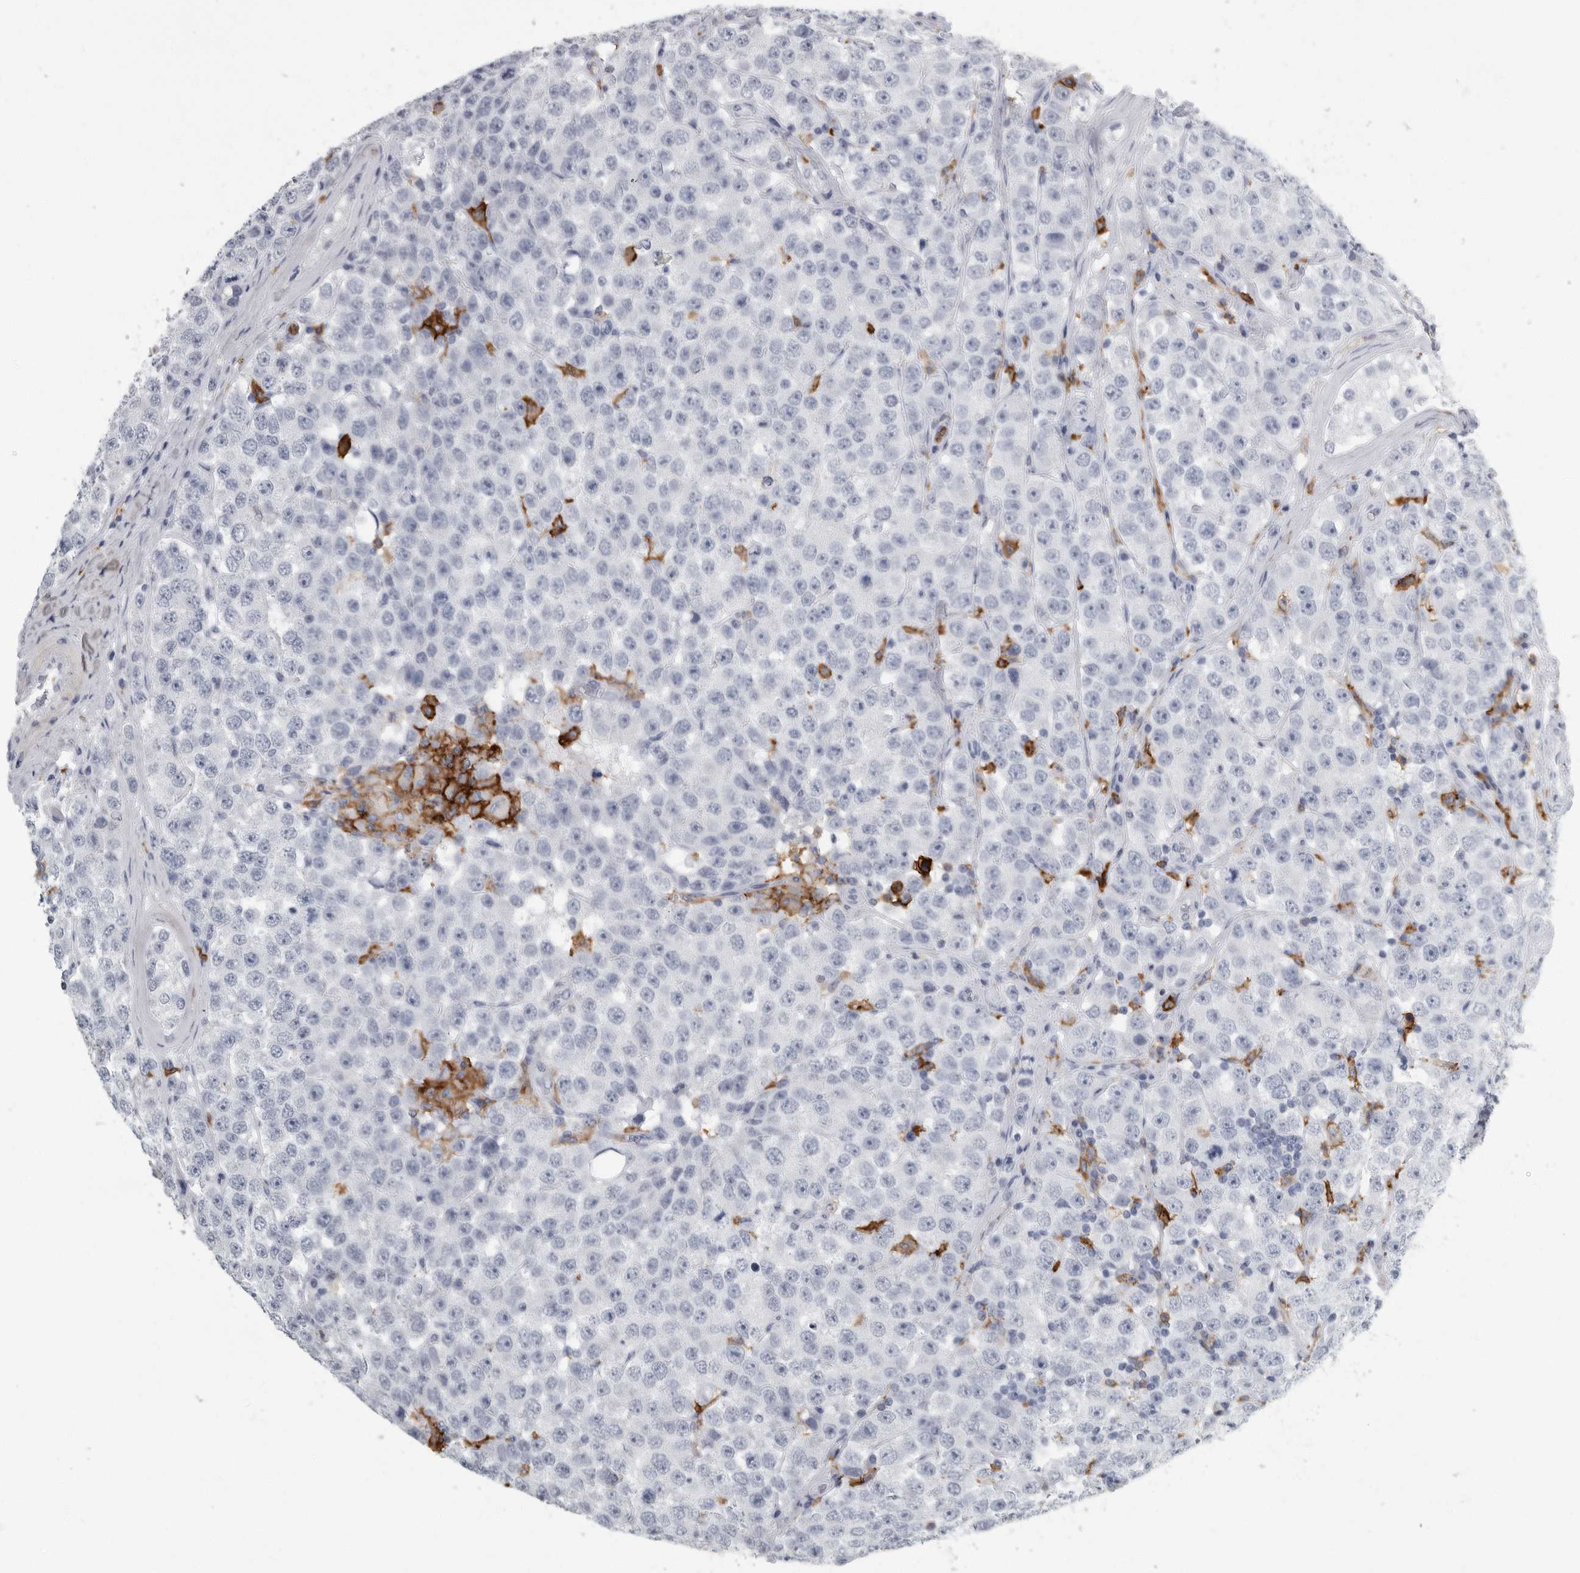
{"staining": {"intensity": "negative", "quantity": "none", "location": "none"}, "tissue": "testis cancer", "cell_type": "Tumor cells", "image_type": "cancer", "snomed": [{"axis": "morphology", "description": "Seminoma, NOS"}, {"axis": "morphology", "description": "Carcinoma, Embryonal, NOS"}, {"axis": "topography", "description": "Testis"}], "caption": "There is no significant positivity in tumor cells of seminoma (testis).", "gene": "FCER1G", "patient": {"sex": "male", "age": 28}}